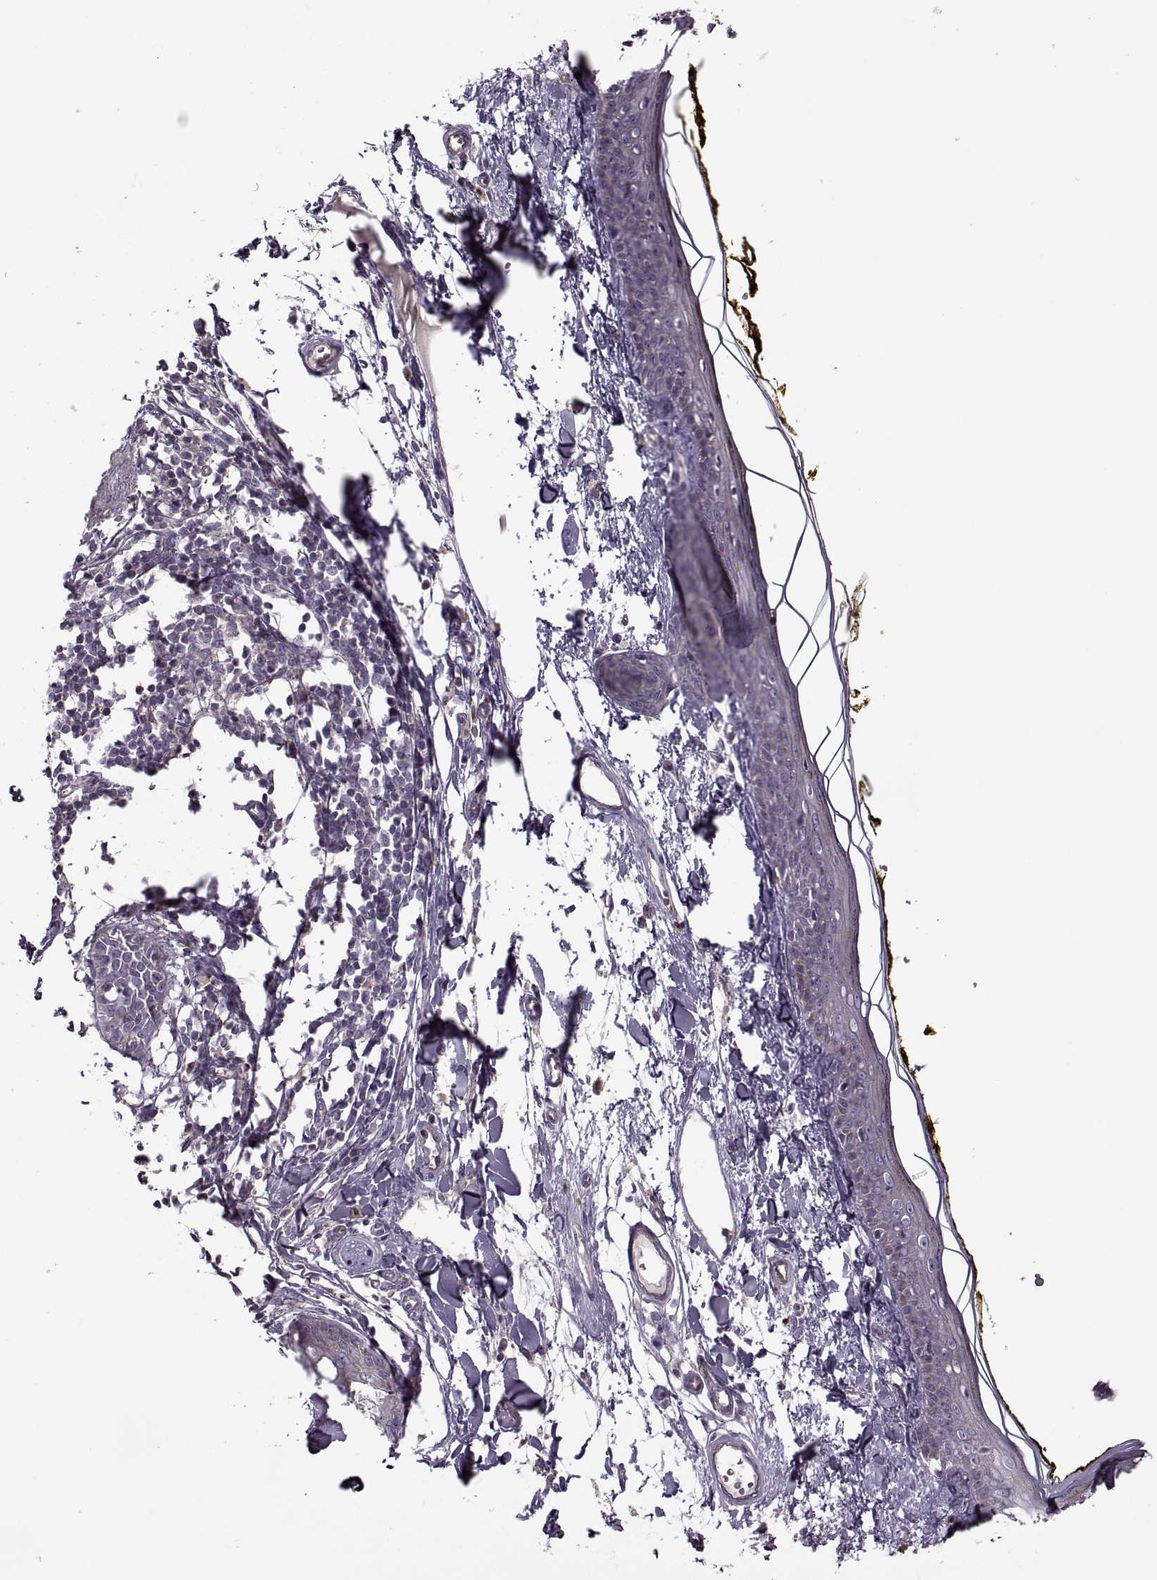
{"staining": {"intensity": "negative", "quantity": "none", "location": "none"}, "tissue": "skin", "cell_type": "Fibroblasts", "image_type": "normal", "snomed": [{"axis": "morphology", "description": "Normal tissue, NOS"}, {"axis": "topography", "description": "Skin"}], "caption": "IHC micrograph of benign skin stained for a protein (brown), which exhibits no expression in fibroblasts.", "gene": "SLC2A14", "patient": {"sex": "male", "age": 76}}